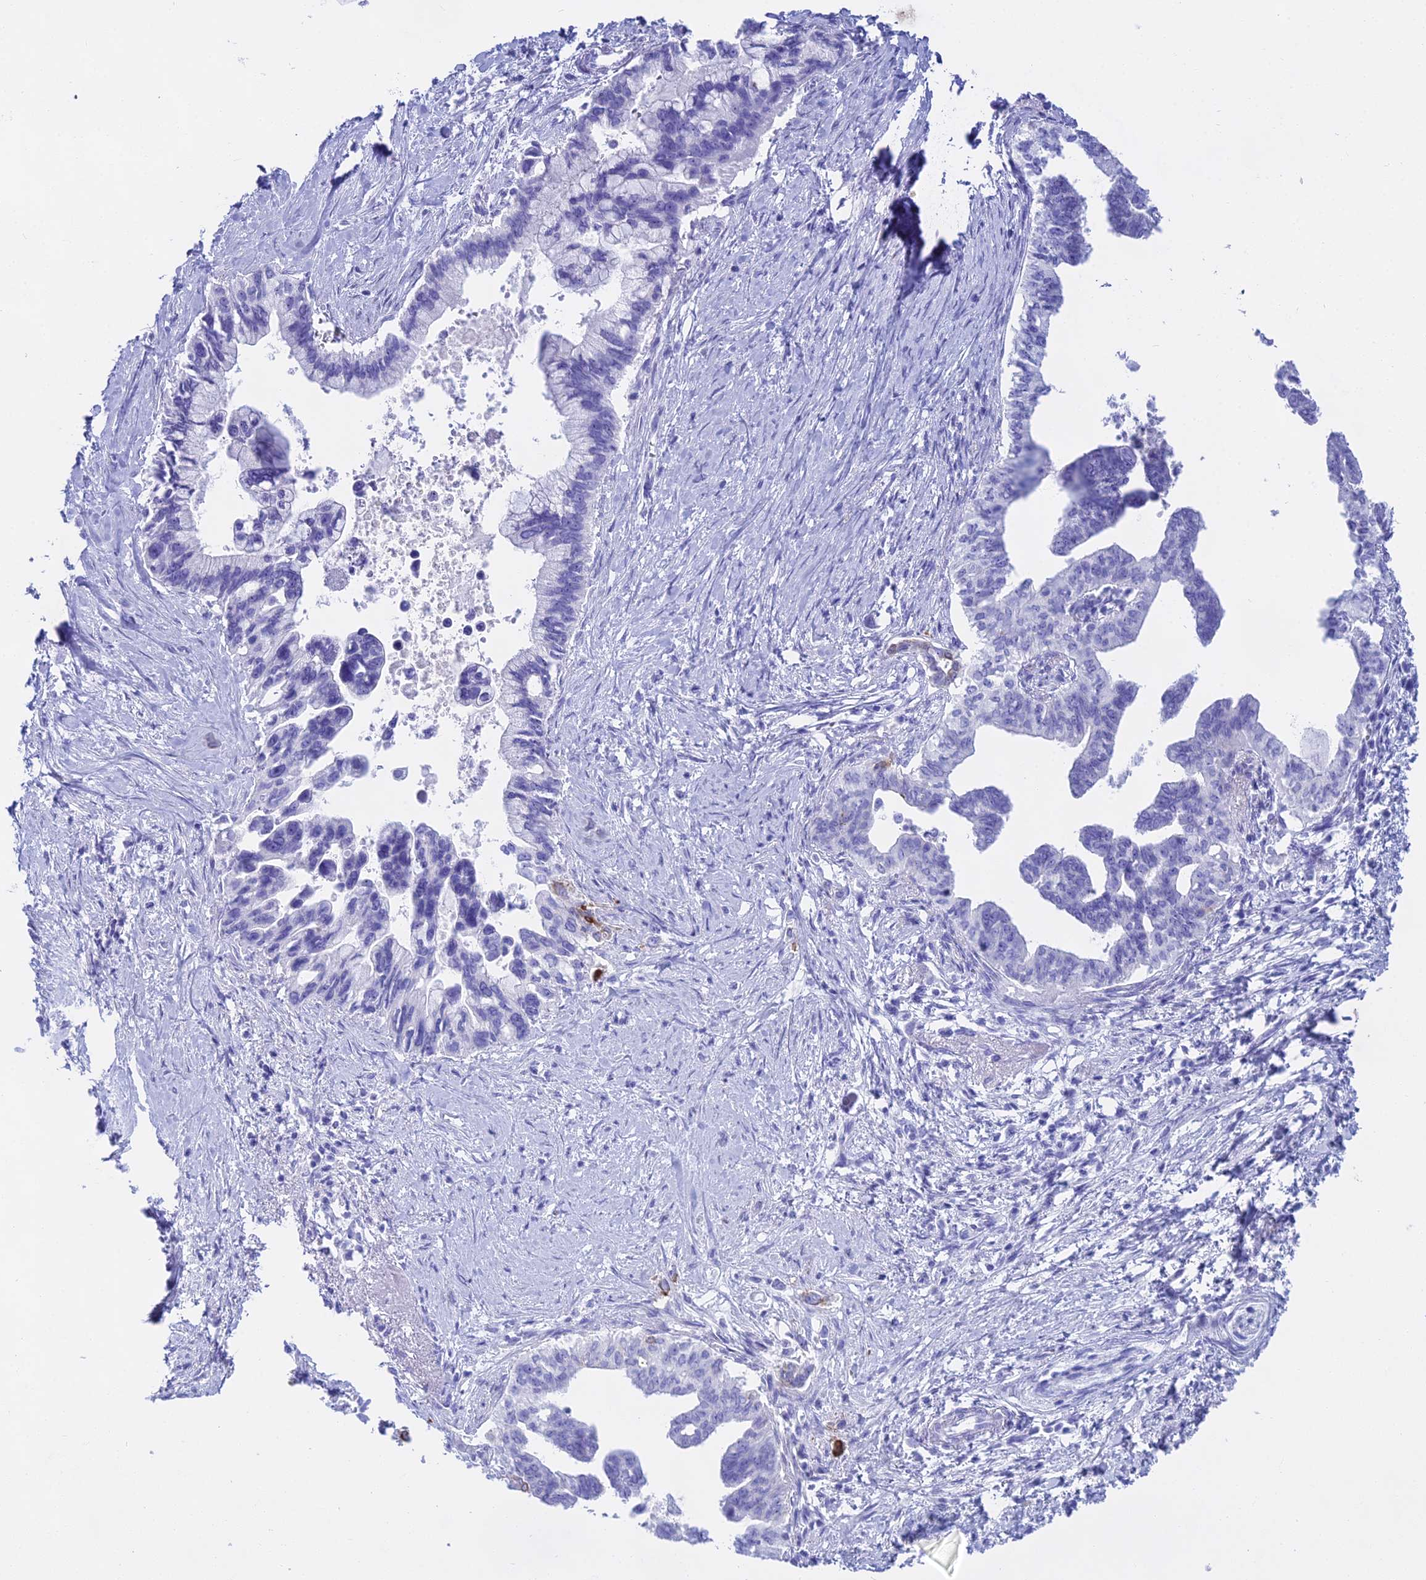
{"staining": {"intensity": "negative", "quantity": "none", "location": "none"}, "tissue": "pancreatic cancer", "cell_type": "Tumor cells", "image_type": "cancer", "snomed": [{"axis": "morphology", "description": "Adenocarcinoma, NOS"}, {"axis": "topography", "description": "Pancreas"}], "caption": "Protein analysis of pancreatic cancer displays no significant expression in tumor cells.", "gene": "CGB2", "patient": {"sex": "female", "age": 83}}